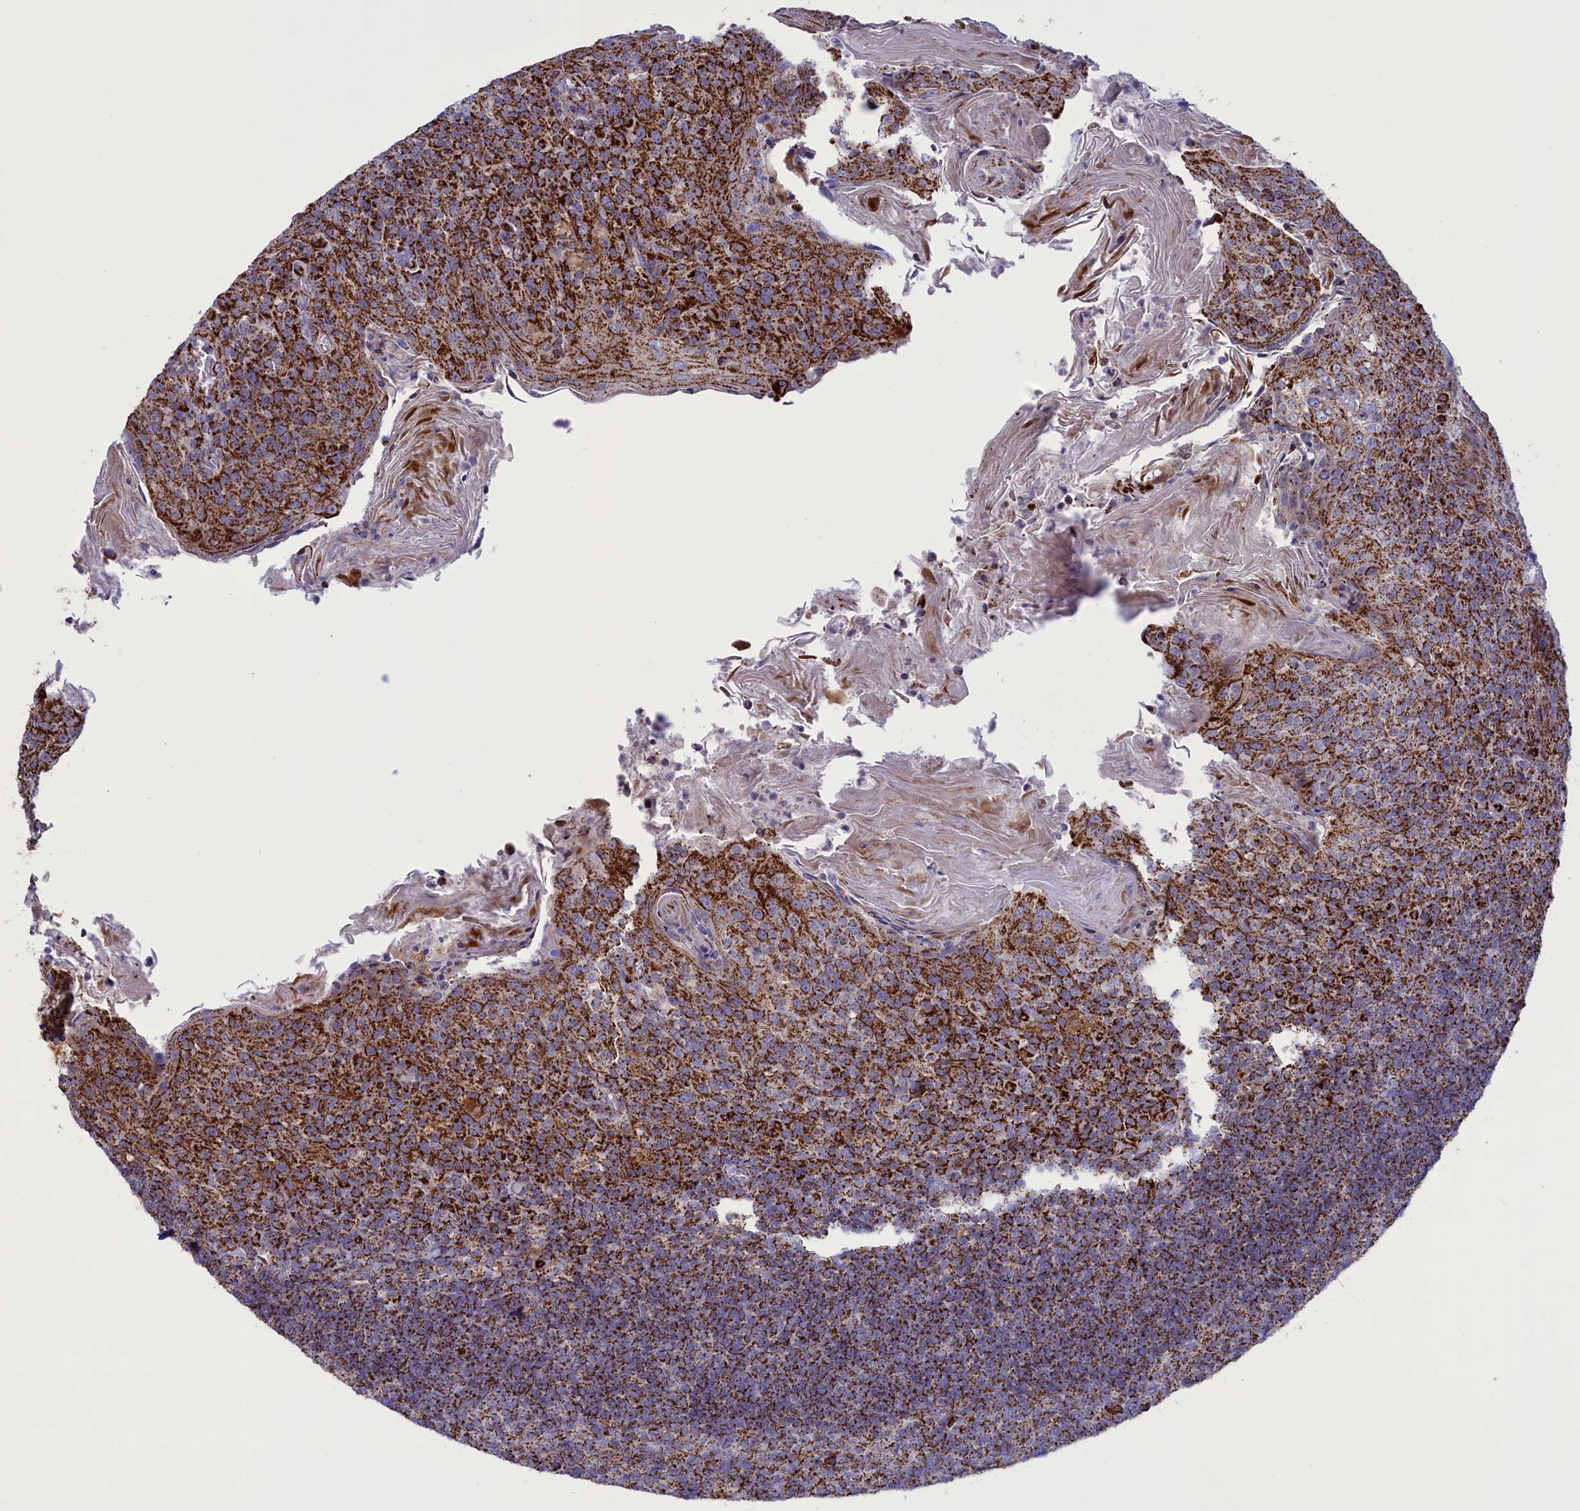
{"staining": {"intensity": "strong", "quantity": "25%-75%", "location": "cytoplasmic/membranous"}, "tissue": "tonsil", "cell_type": "Germinal center cells", "image_type": "normal", "snomed": [{"axis": "morphology", "description": "Normal tissue, NOS"}, {"axis": "topography", "description": "Tonsil"}], "caption": "Immunohistochemical staining of benign human tonsil exhibits strong cytoplasmic/membranous protein positivity in approximately 25%-75% of germinal center cells. Nuclei are stained in blue.", "gene": "ISOC2", "patient": {"sex": "female", "age": 10}}